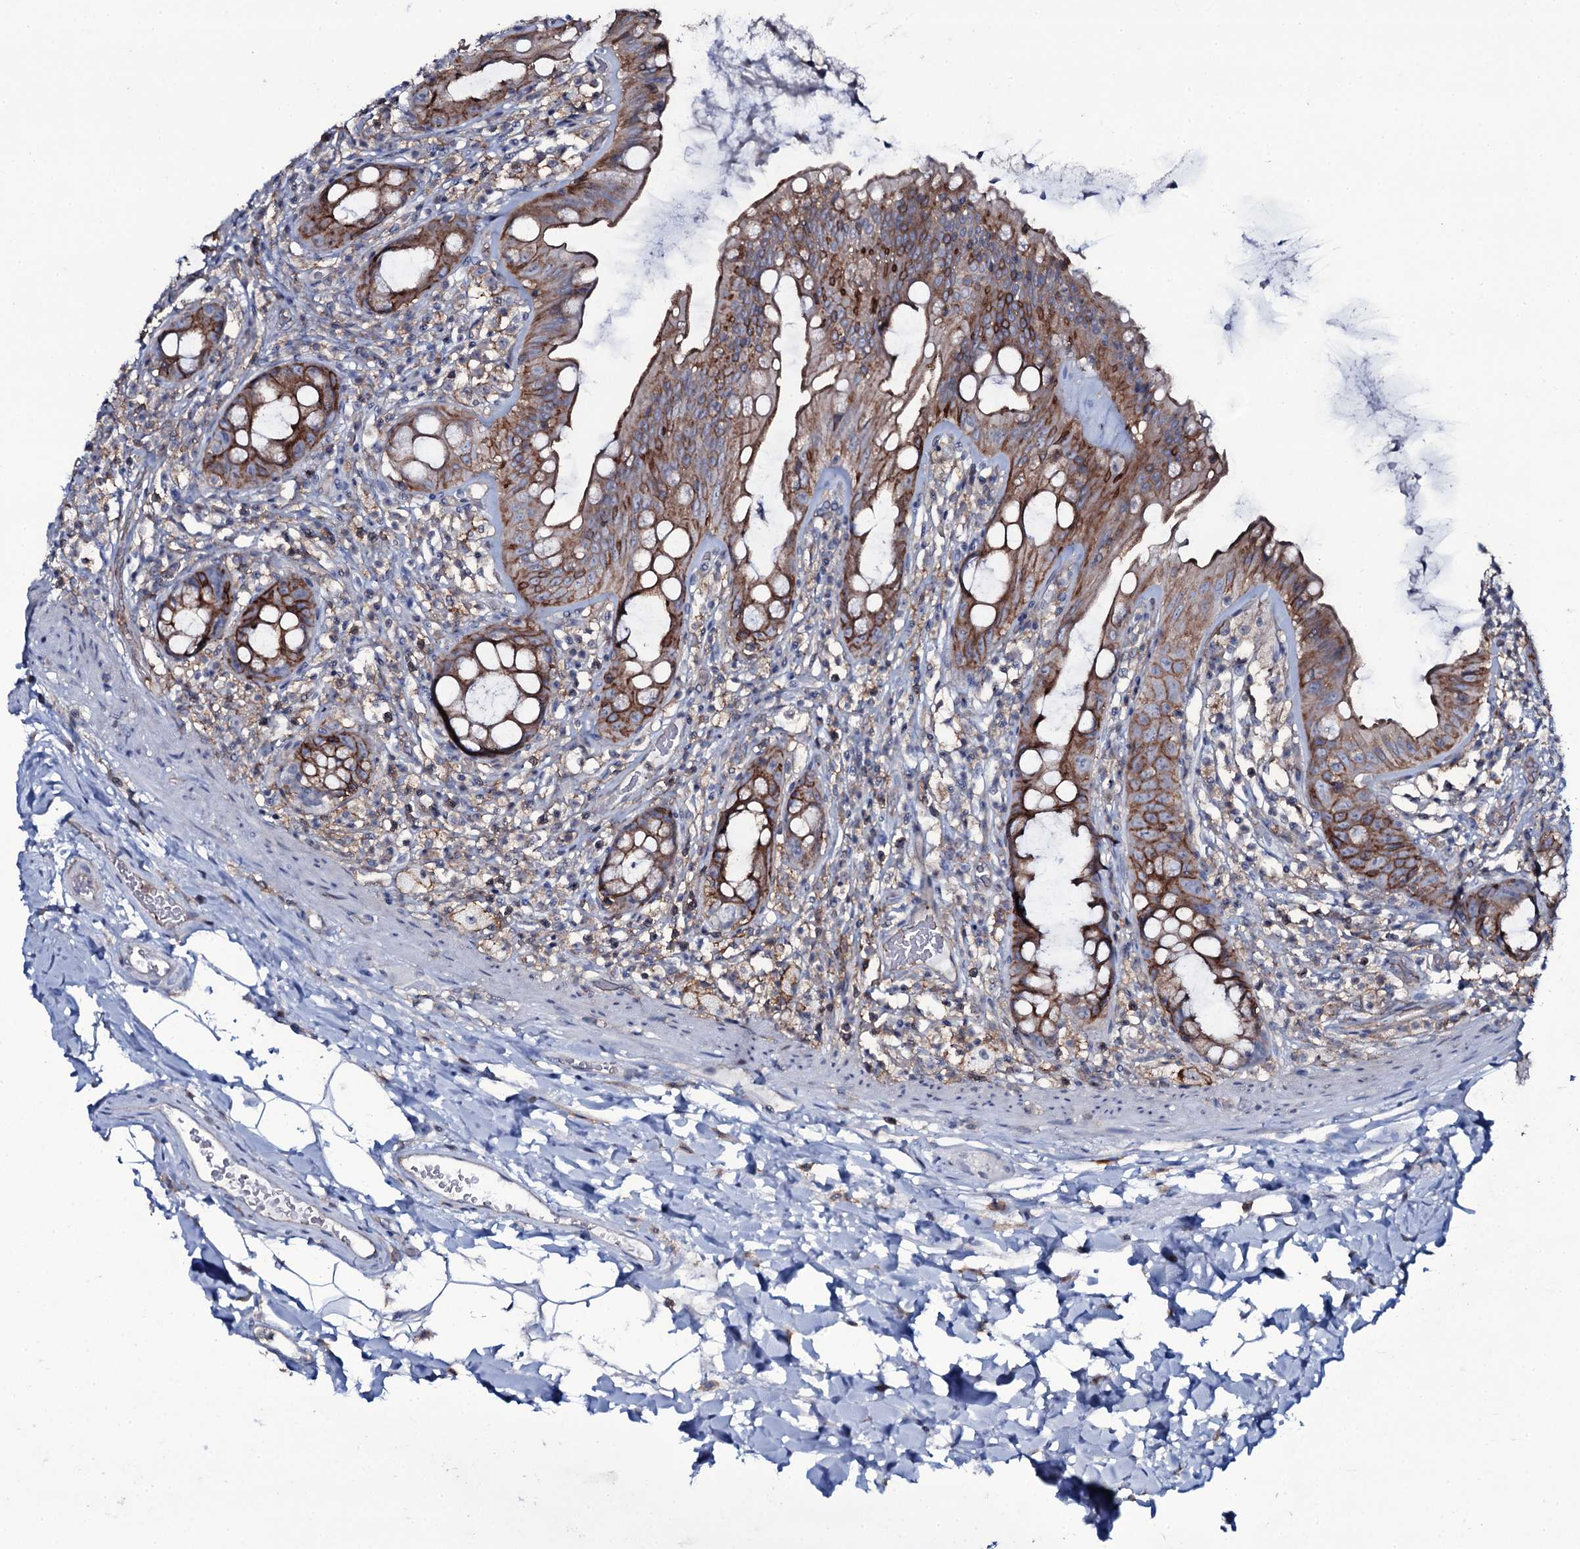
{"staining": {"intensity": "strong", "quantity": "25%-75%", "location": "cytoplasmic/membranous"}, "tissue": "rectum", "cell_type": "Glandular cells", "image_type": "normal", "snomed": [{"axis": "morphology", "description": "Normal tissue, NOS"}, {"axis": "topography", "description": "Rectum"}], "caption": "A high amount of strong cytoplasmic/membranous staining is present in about 25%-75% of glandular cells in normal rectum.", "gene": "SNAP23", "patient": {"sex": "female", "age": 57}}